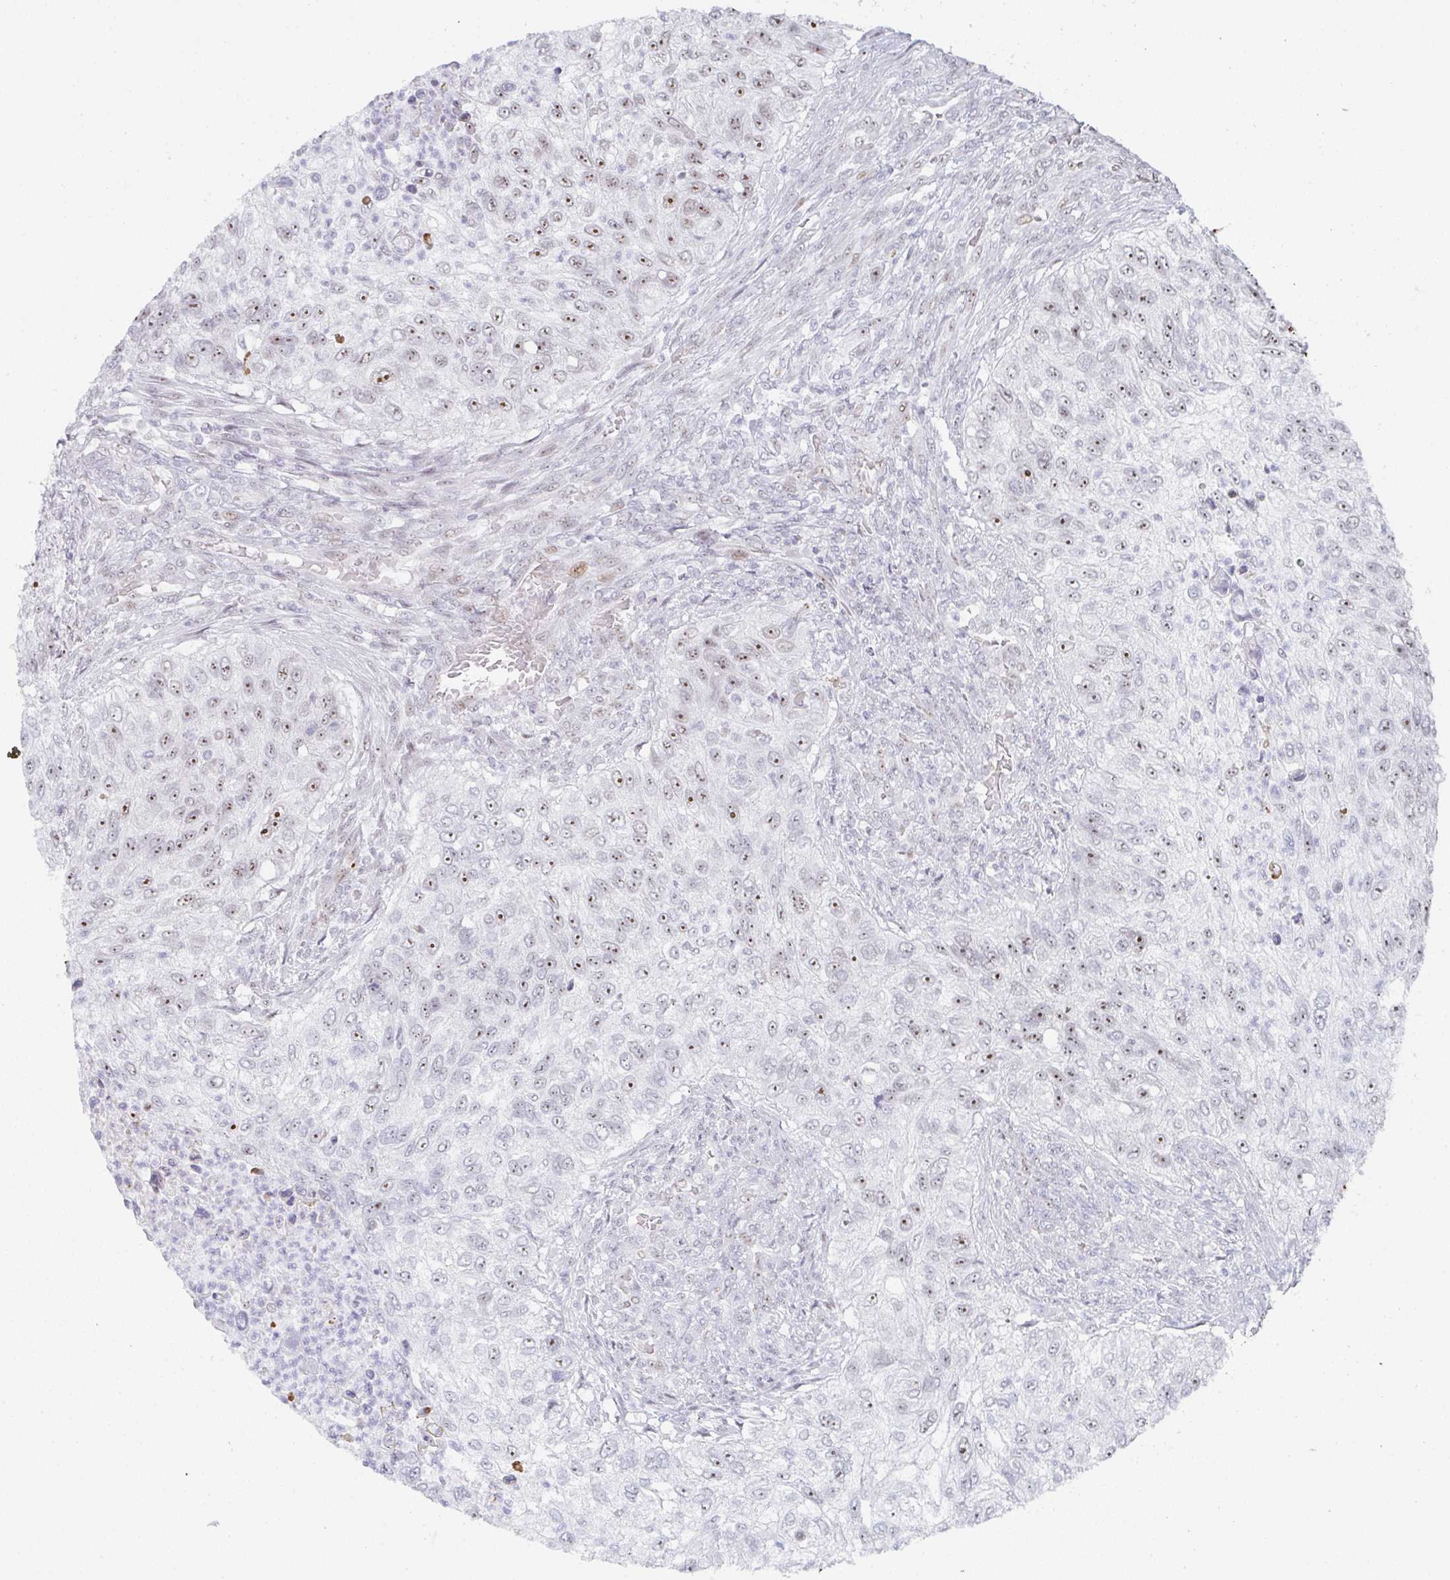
{"staining": {"intensity": "moderate", "quantity": "25%-75%", "location": "nuclear"}, "tissue": "urothelial cancer", "cell_type": "Tumor cells", "image_type": "cancer", "snomed": [{"axis": "morphology", "description": "Urothelial carcinoma, High grade"}, {"axis": "topography", "description": "Urinary bladder"}], "caption": "Urothelial cancer stained for a protein exhibits moderate nuclear positivity in tumor cells.", "gene": "POU2AF2", "patient": {"sex": "female", "age": 60}}